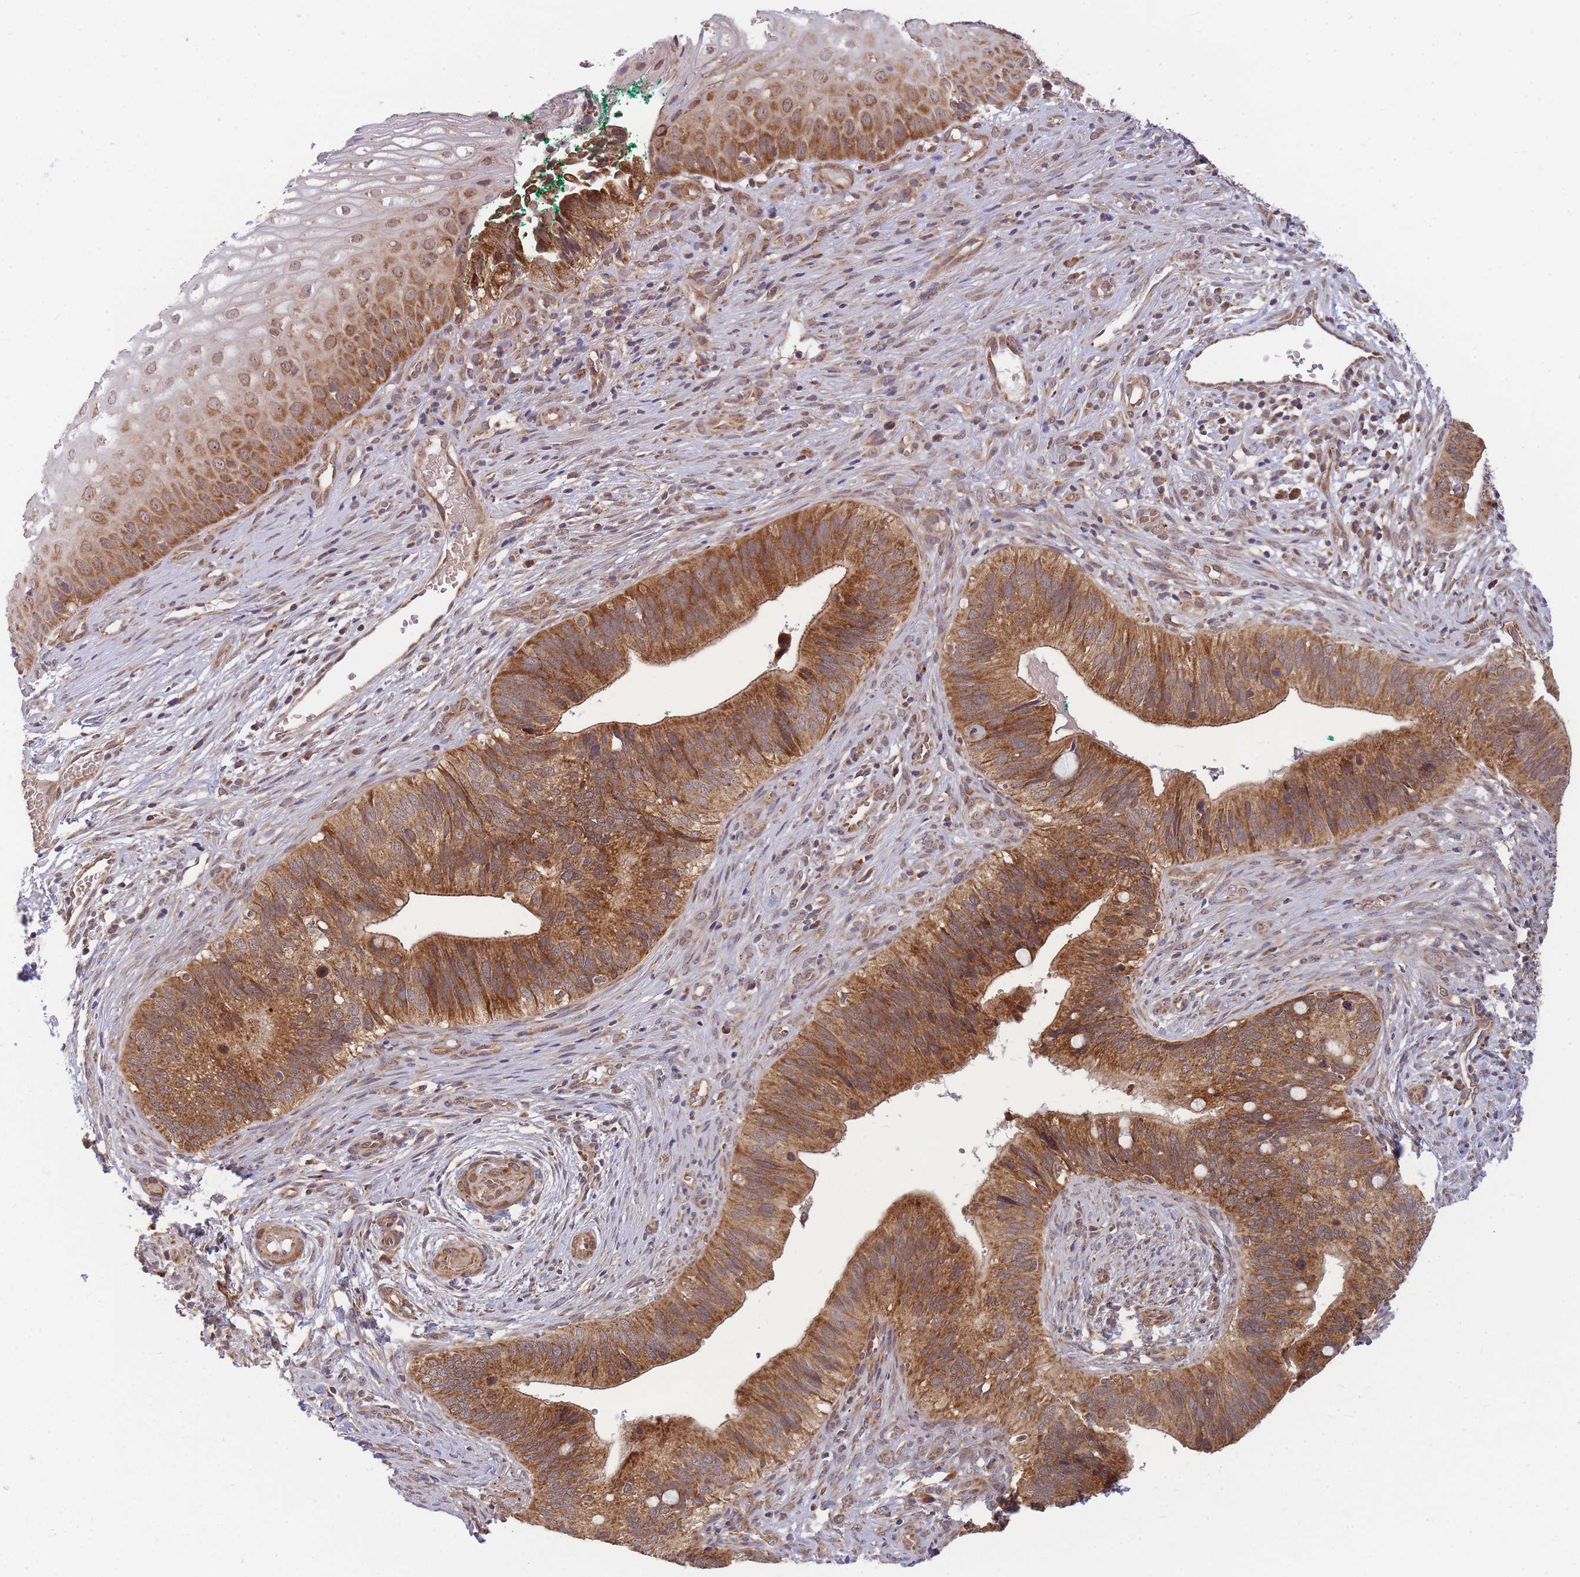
{"staining": {"intensity": "strong", "quantity": ">75%", "location": "cytoplasmic/membranous"}, "tissue": "cervical cancer", "cell_type": "Tumor cells", "image_type": "cancer", "snomed": [{"axis": "morphology", "description": "Adenocarcinoma, NOS"}, {"axis": "topography", "description": "Cervix"}], "caption": "Immunohistochemical staining of human adenocarcinoma (cervical) shows high levels of strong cytoplasmic/membranous positivity in approximately >75% of tumor cells.", "gene": "MRPL23", "patient": {"sex": "female", "age": 42}}